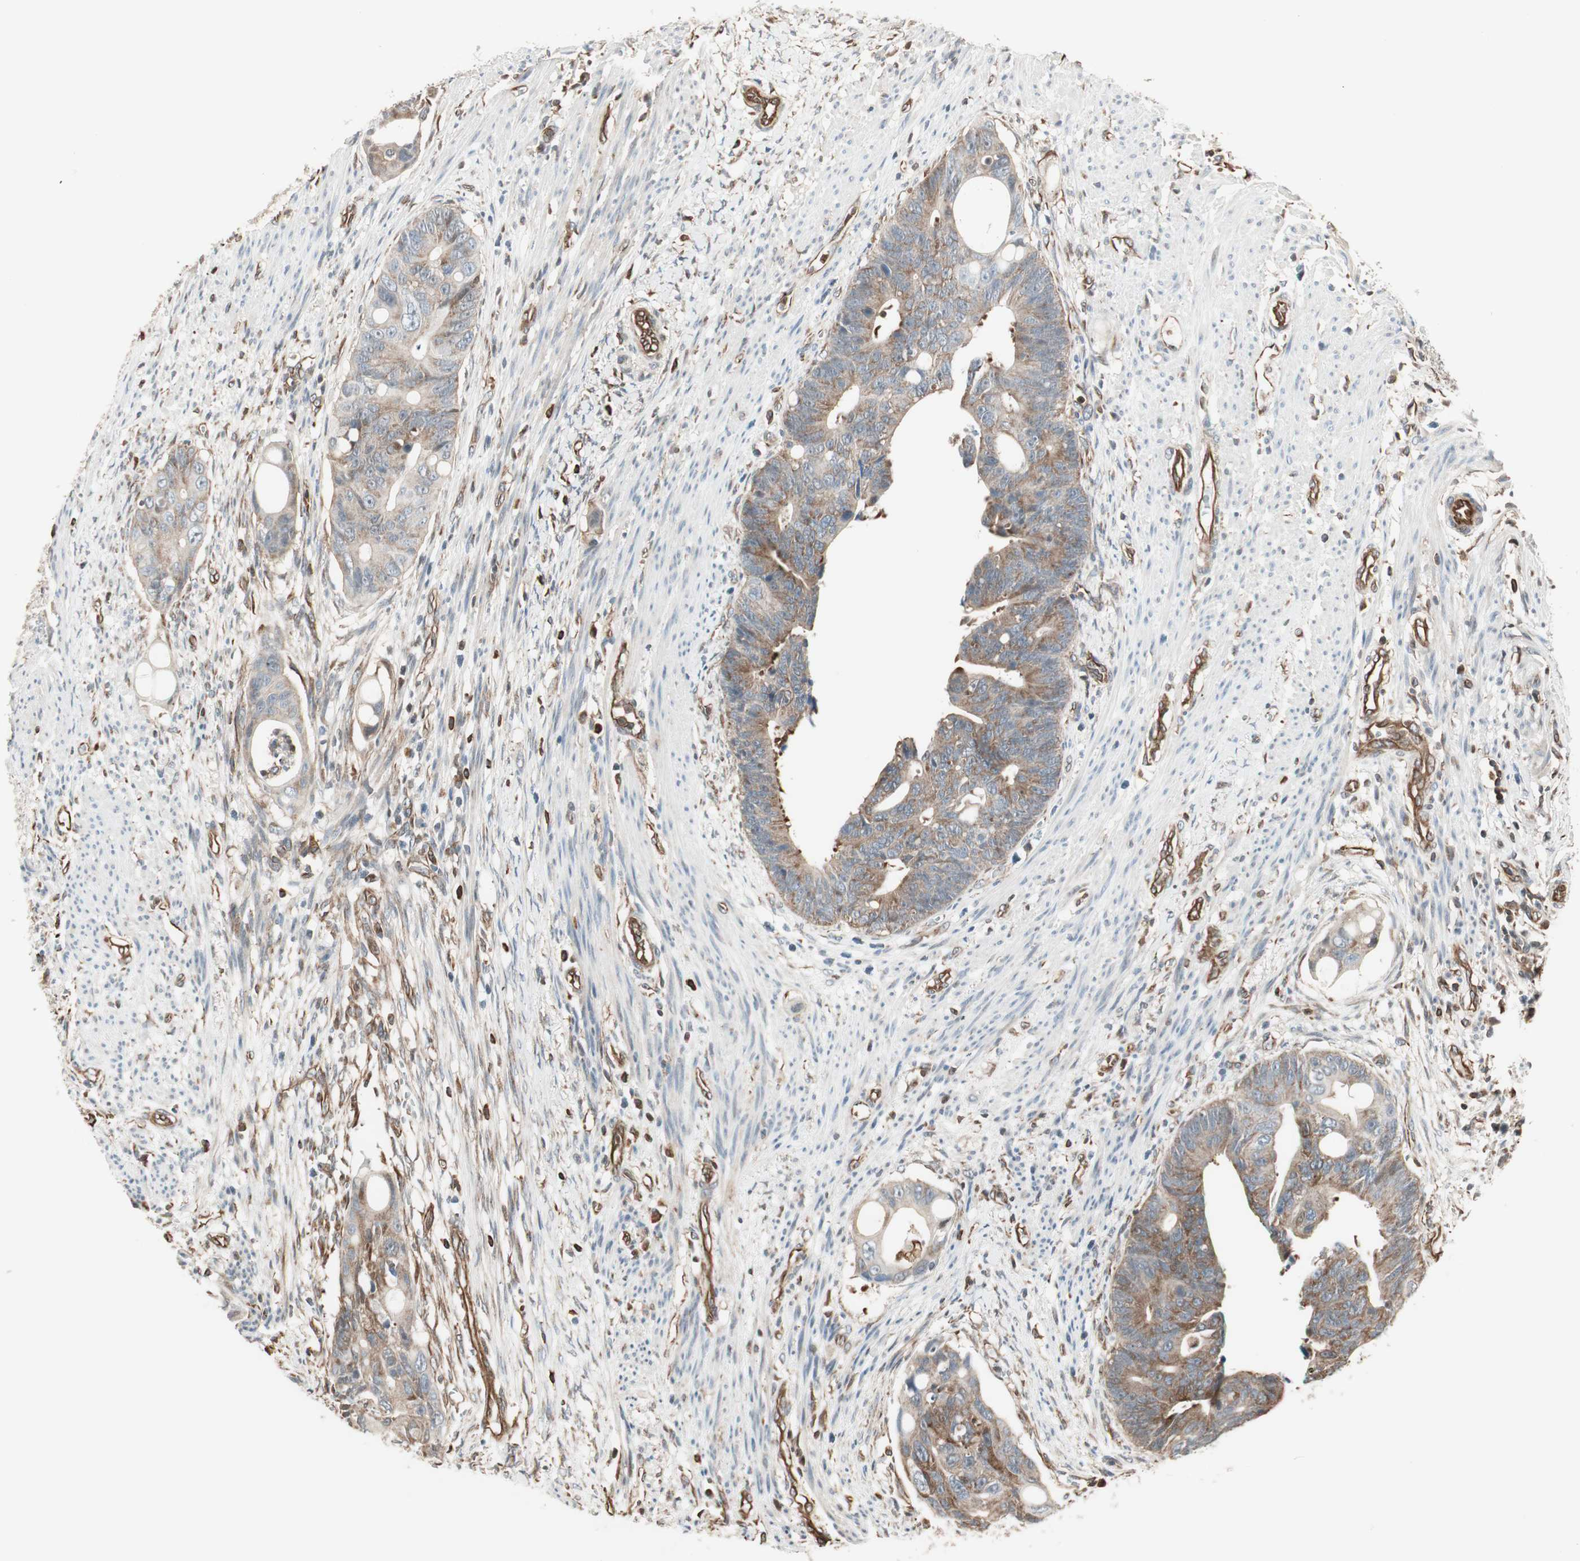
{"staining": {"intensity": "weak", "quantity": ">75%", "location": "cytoplasmic/membranous"}, "tissue": "colorectal cancer", "cell_type": "Tumor cells", "image_type": "cancer", "snomed": [{"axis": "morphology", "description": "Adenocarcinoma, NOS"}, {"axis": "topography", "description": "Colon"}], "caption": "This photomicrograph reveals immunohistochemistry staining of adenocarcinoma (colorectal), with low weak cytoplasmic/membranous staining in approximately >75% of tumor cells.", "gene": "MAD2L2", "patient": {"sex": "female", "age": 57}}